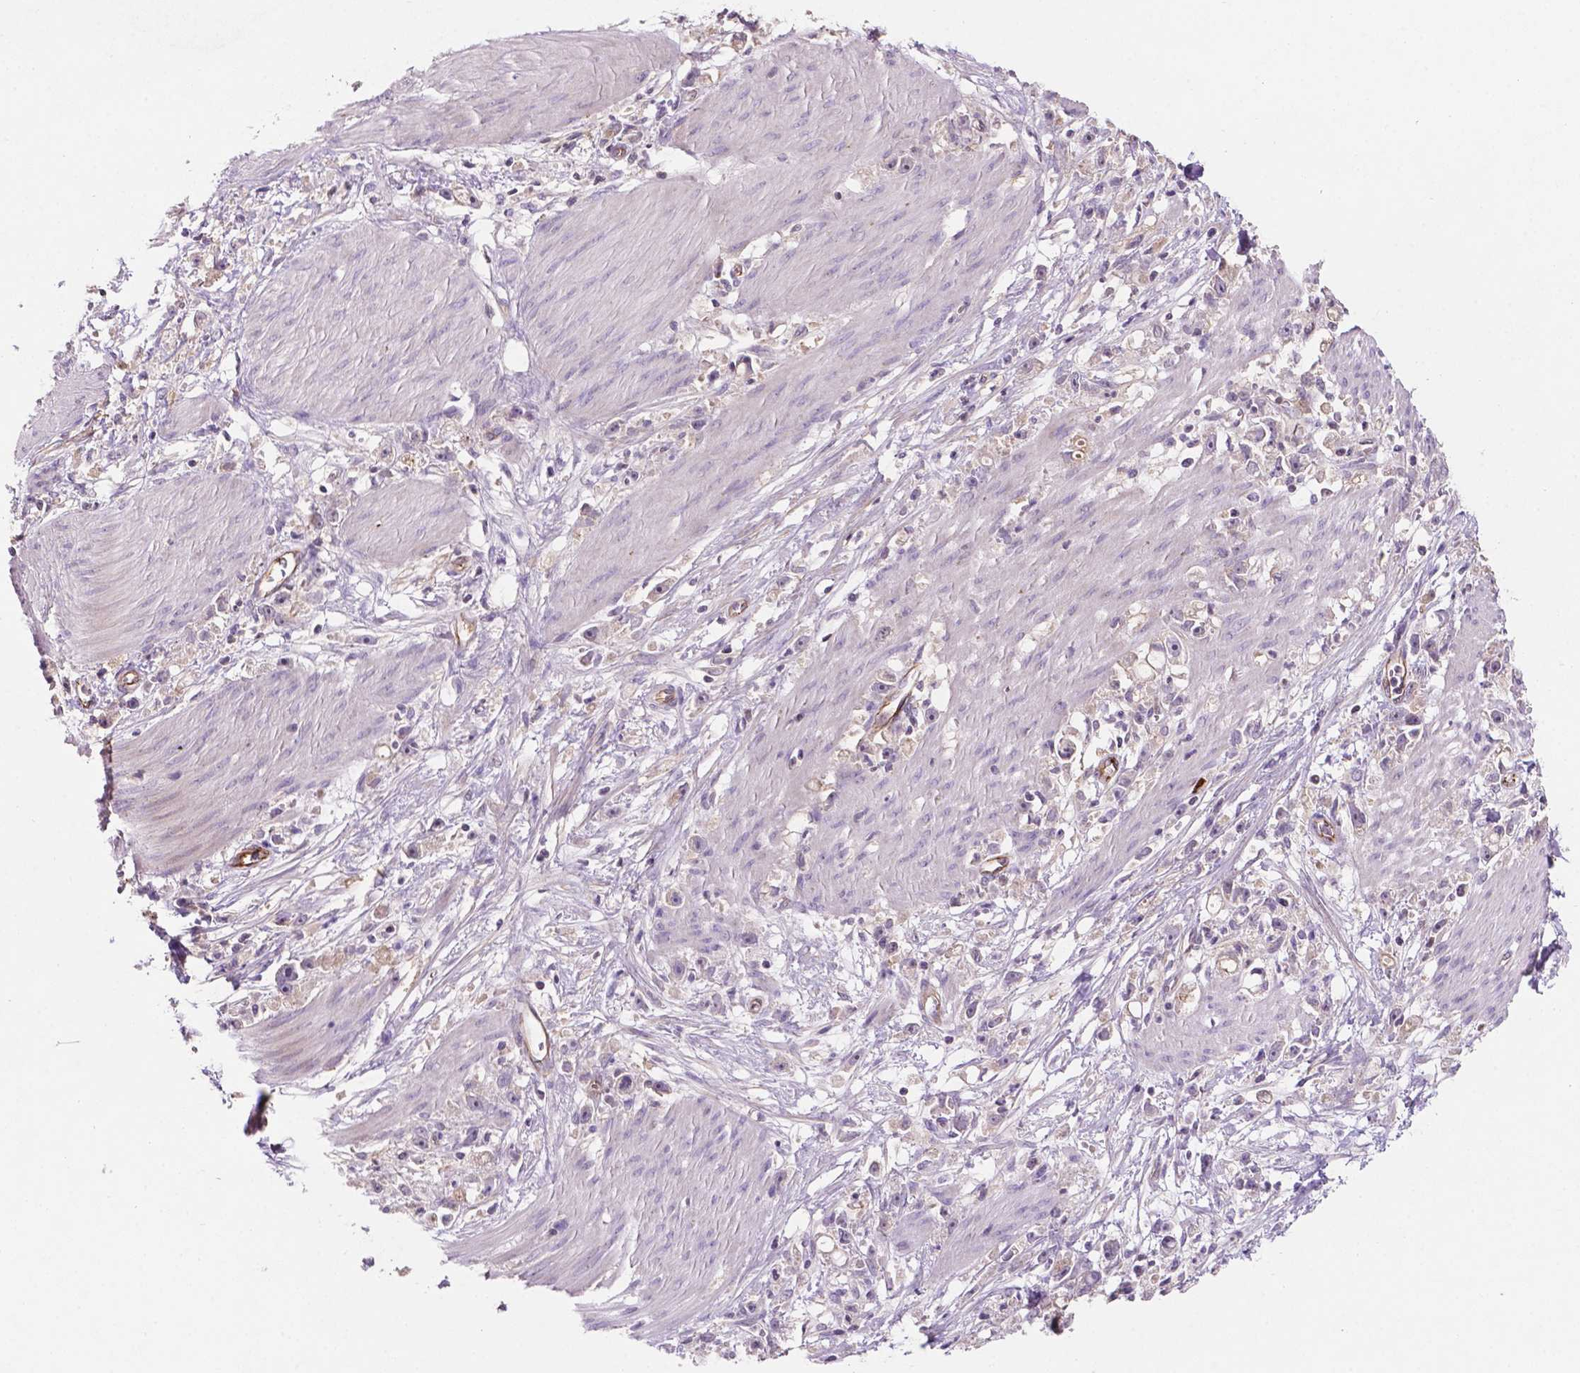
{"staining": {"intensity": "negative", "quantity": "none", "location": "none"}, "tissue": "stomach cancer", "cell_type": "Tumor cells", "image_type": "cancer", "snomed": [{"axis": "morphology", "description": "Adenocarcinoma, NOS"}, {"axis": "topography", "description": "Stomach"}], "caption": "Immunohistochemical staining of stomach cancer demonstrates no significant expression in tumor cells.", "gene": "ARL5C", "patient": {"sex": "female", "age": 59}}